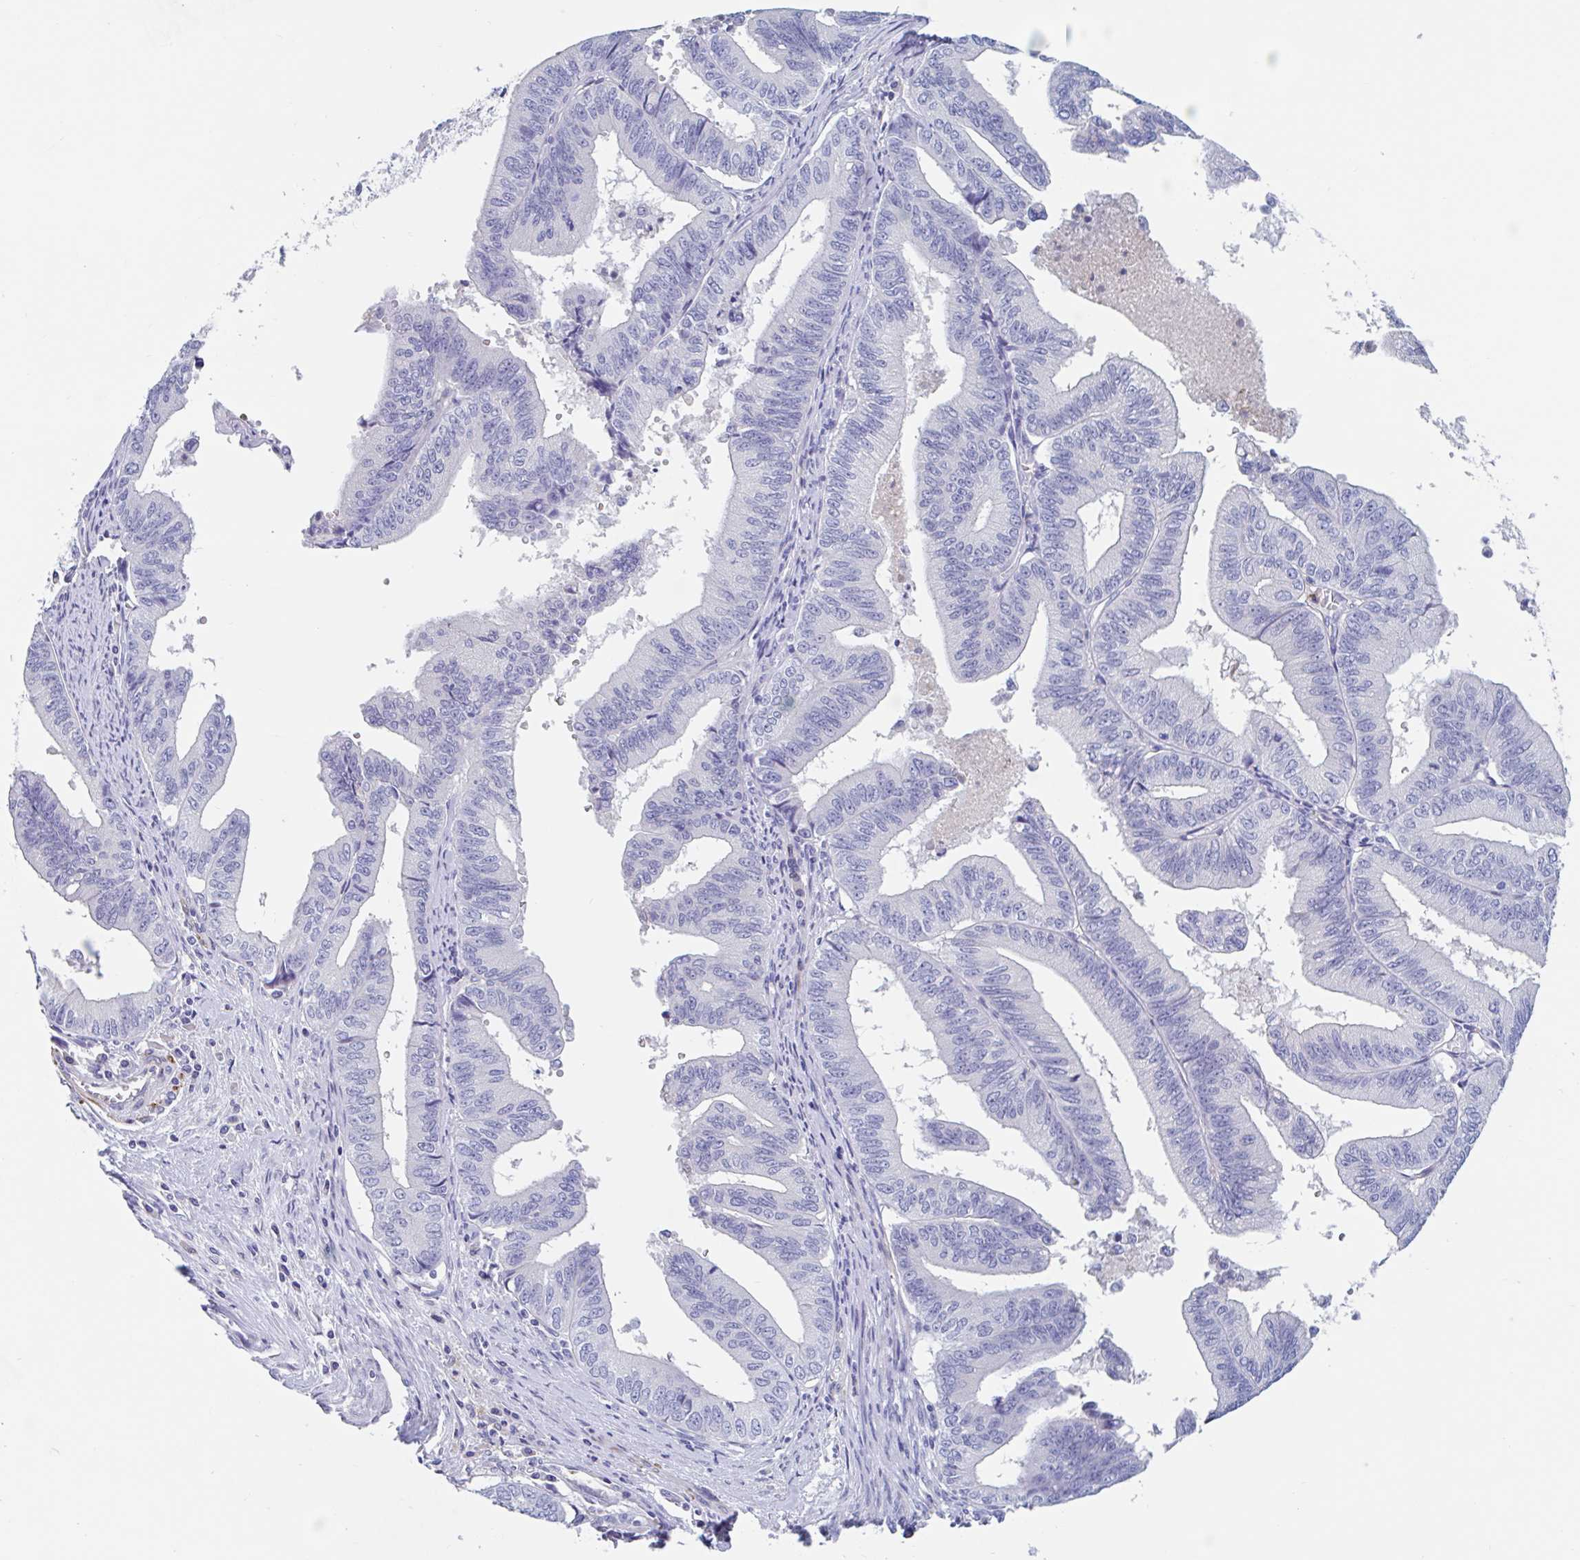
{"staining": {"intensity": "negative", "quantity": "none", "location": "none"}, "tissue": "endometrial cancer", "cell_type": "Tumor cells", "image_type": "cancer", "snomed": [{"axis": "morphology", "description": "Adenocarcinoma, NOS"}, {"axis": "topography", "description": "Endometrium"}], "caption": "This is an IHC image of human endometrial cancer (adenocarcinoma). There is no positivity in tumor cells.", "gene": "ZNHIT2", "patient": {"sex": "female", "age": 65}}